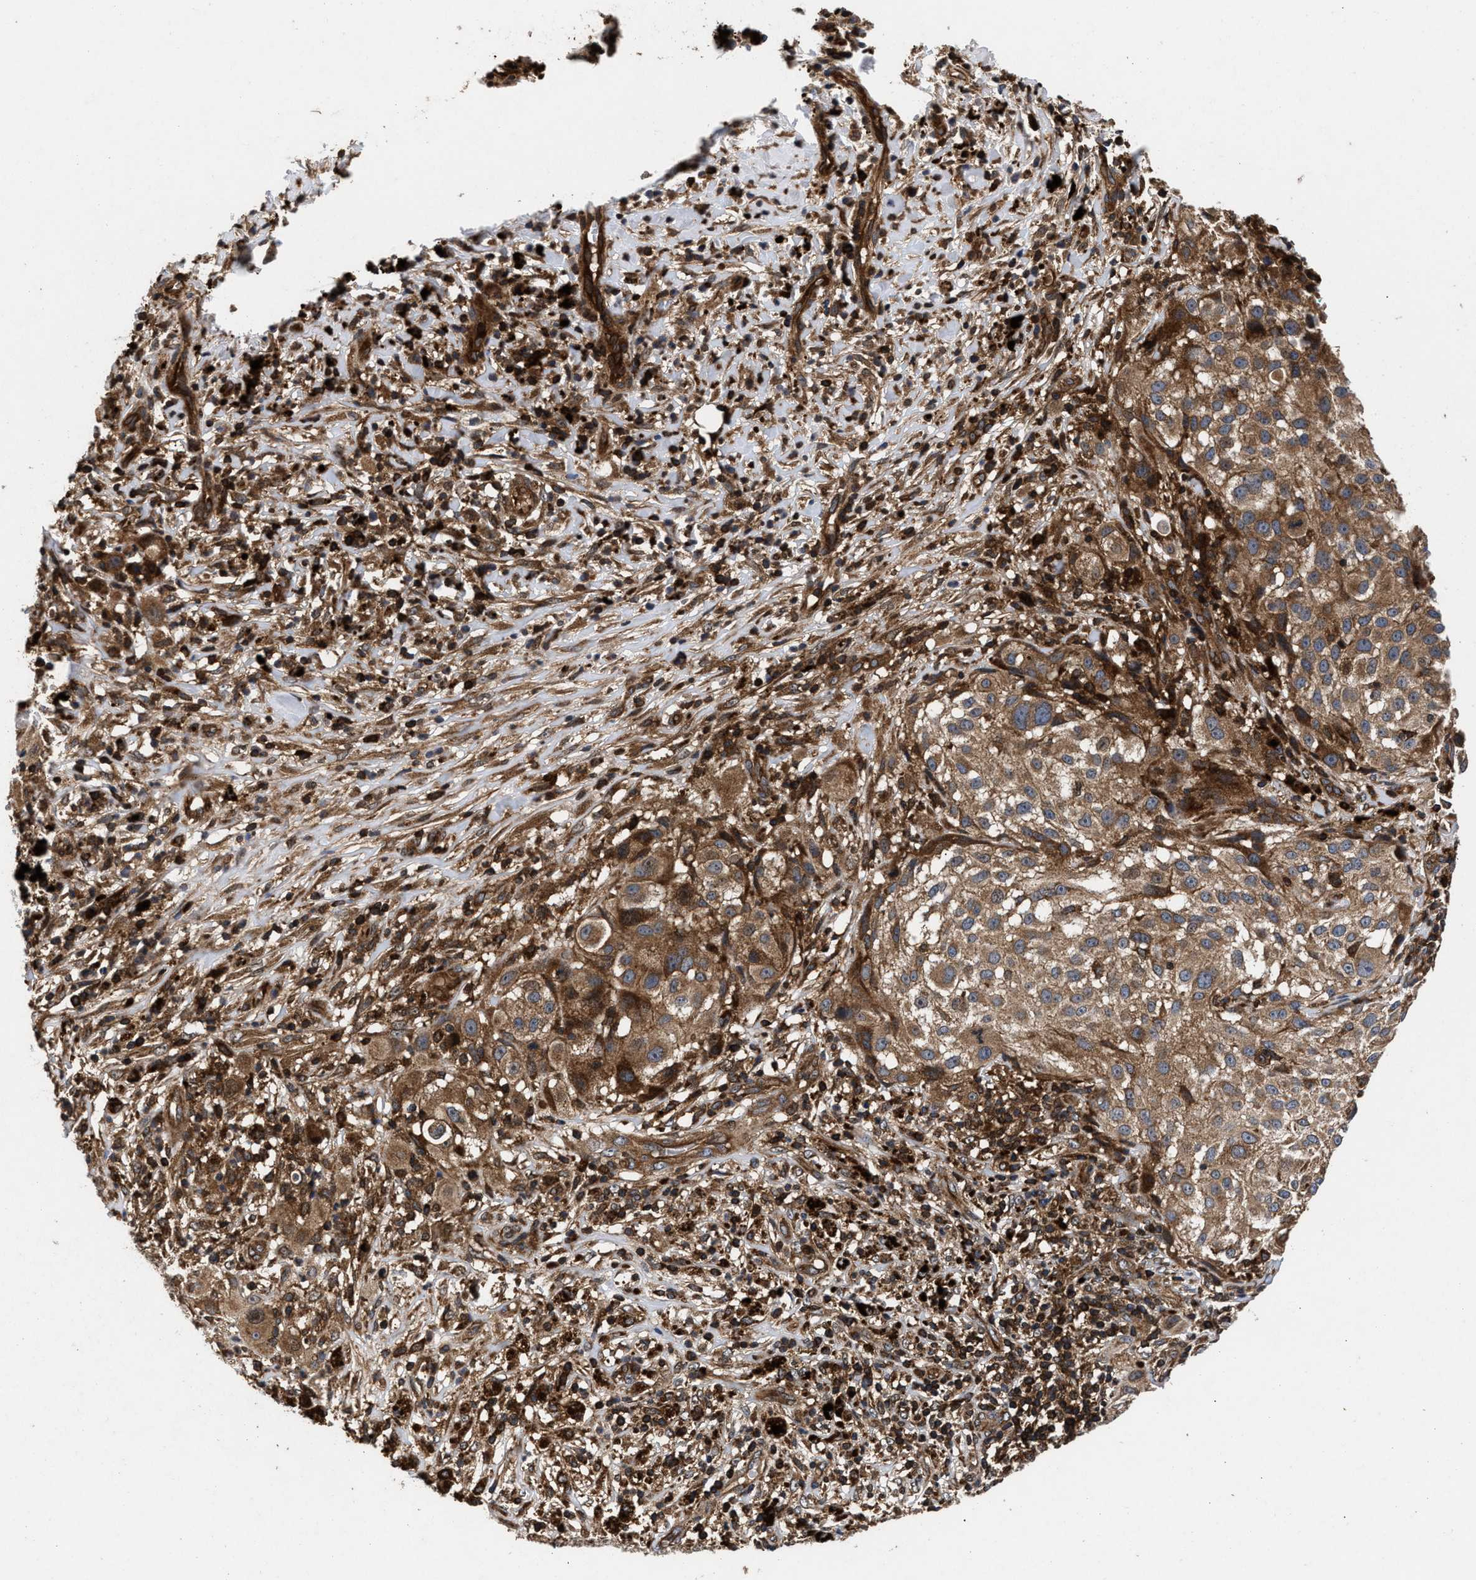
{"staining": {"intensity": "moderate", "quantity": ">75%", "location": "cytoplasmic/membranous"}, "tissue": "melanoma", "cell_type": "Tumor cells", "image_type": "cancer", "snomed": [{"axis": "morphology", "description": "Necrosis, NOS"}, {"axis": "morphology", "description": "Malignant melanoma, NOS"}, {"axis": "topography", "description": "Skin"}], "caption": "IHC (DAB (3,3'-diaminobenzidine)) staining of malignant melanoma demonstrates moderate cytoplasmic/membranous protein positivity in about >75% of tumor cells.", "gene": "NFKB2", "patient": {"sex": "female", "age": 87}}